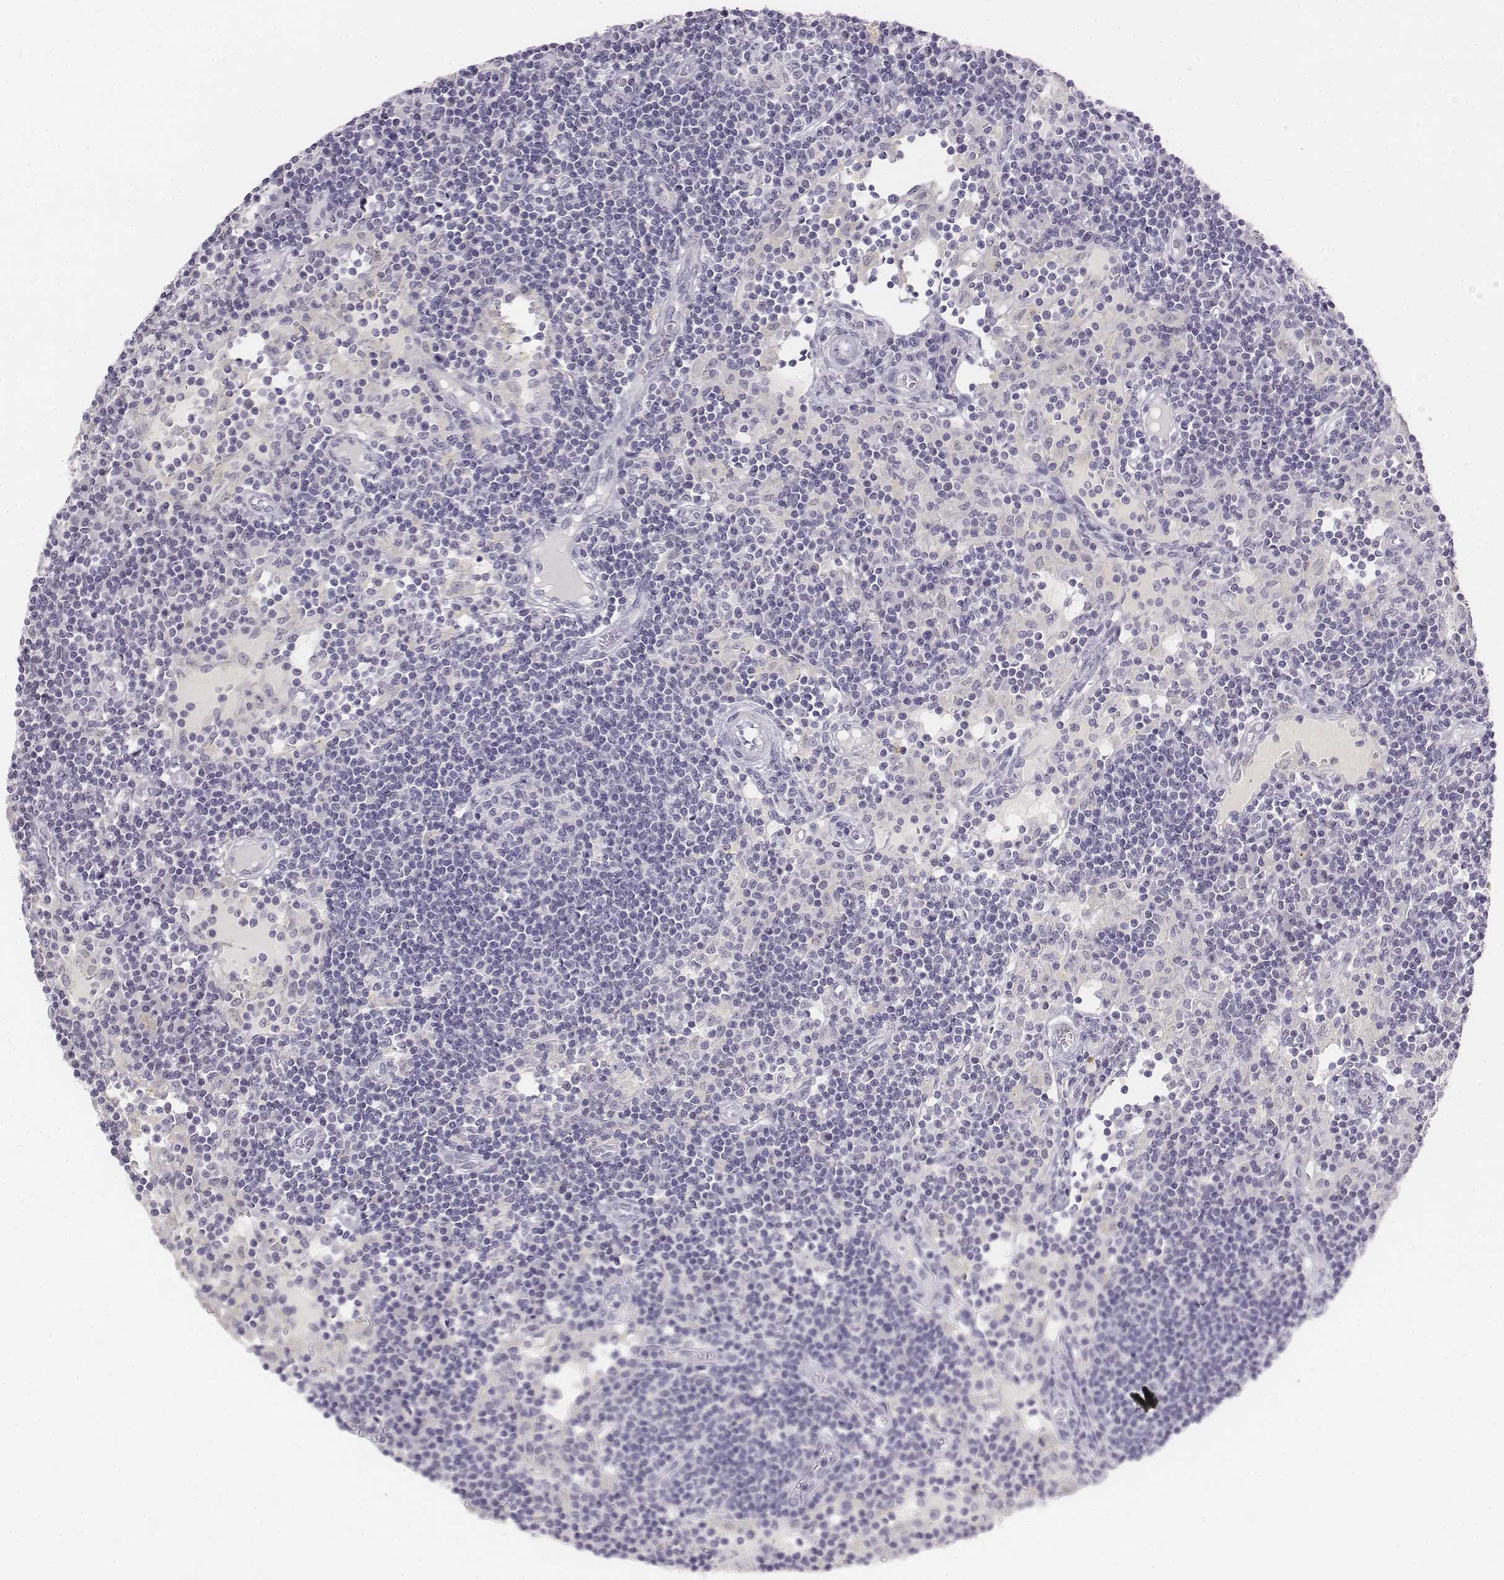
{"staining": {"intensity": "negative", "quantity": "none", "location": "none"}, "tissue": "lymph node", "cell_type": "Germinal center cells", "image_type": "normal", "snomed": [{"axis": "morphology", "description": "Normal tissue, NOS"}, {"axis": "topography", "description": "Lymph node"}], "caption": "Immunohistochemistry (IHC) micrograph of benign human lymph node stained for a protein (brown), which demonstrates no staining in germinal center cells.", "gene": "UCN2", "patient": {"sex": "female", "age": 72}}